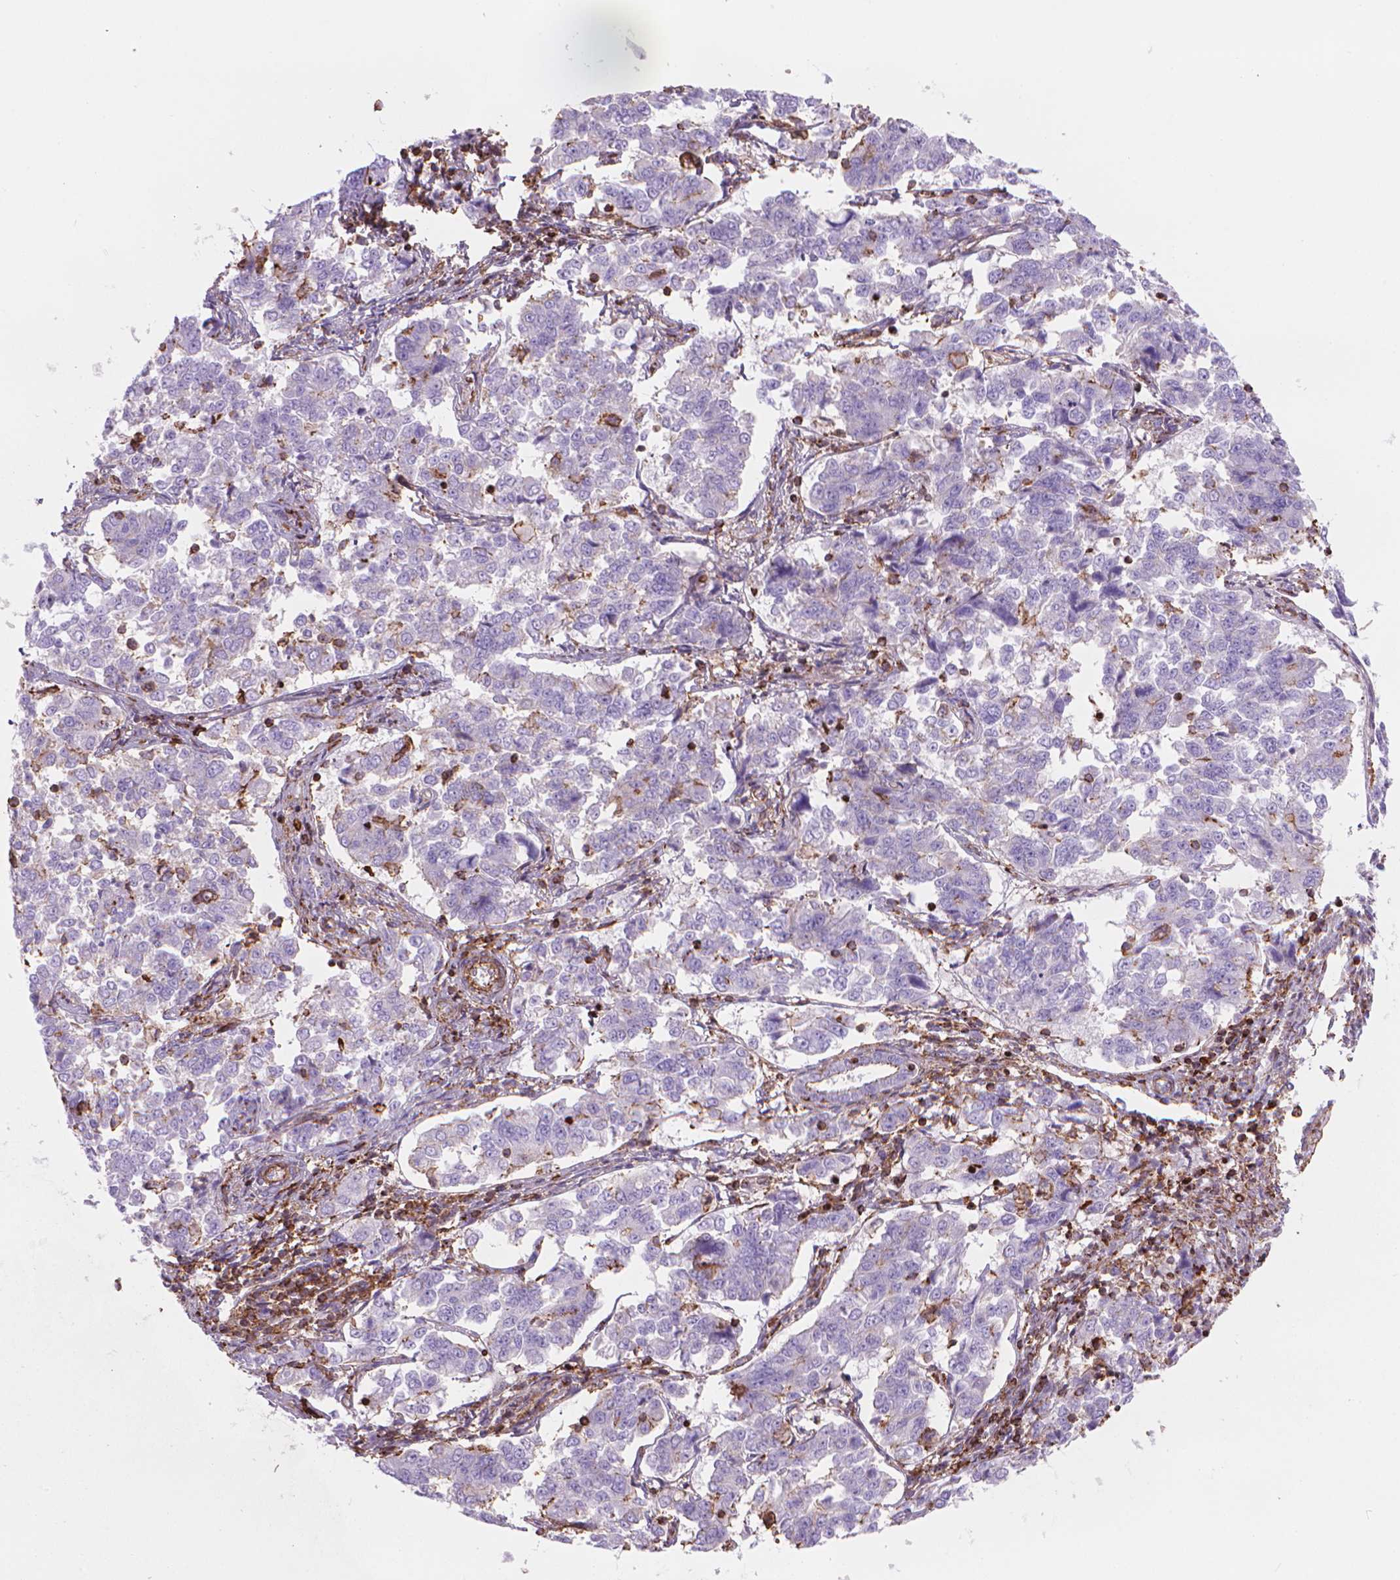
{"staining": {"intensity": "moderate", "quantity": "<25%", "location": "cytoplasmic/membranous"}, "tissue": "endometrial cancer", "cell_type": "Tumor cells", "image_type": "cancer", "snomed": [{"axis": "morphology", "description": "Adenocarcinoma, NOS"}, {"axis": "topography", "description": "Endometrium"}], "caption": "A micrograph showing moderate cytoplasmic/membranous expression in approximately <25% of tumor cells in endometrial cancer (adenocarcinoma), as visualized by brown immunohistochemical staining.", "gene": "PATJ", "patient": {"sex": "female", "age": 43}}